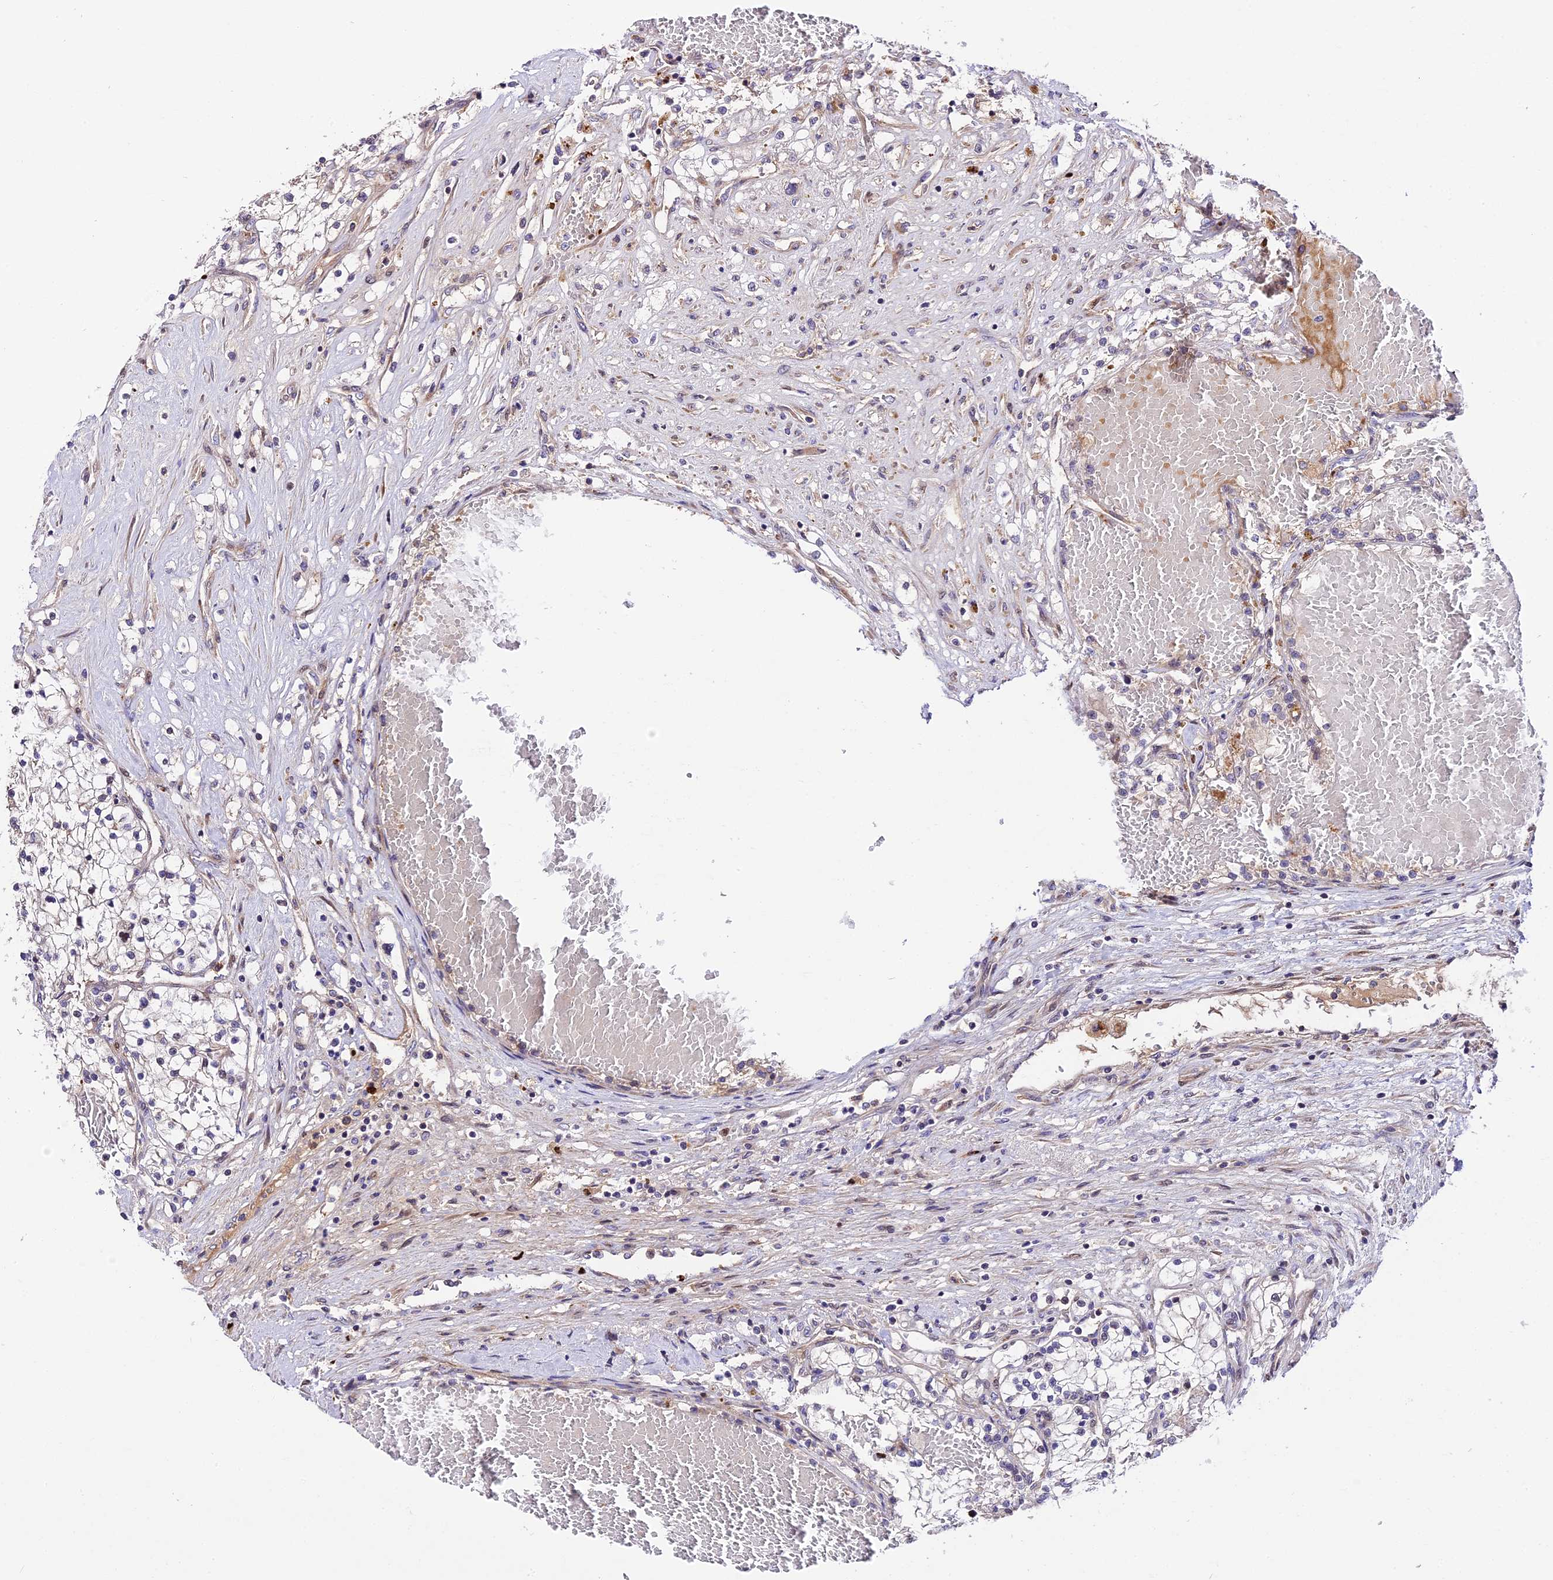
{"staining": {"intensity": "negative", "quantity": "none", "location": "none"}, "tissue": "renal cancer", "cell_type": "Tumor cells", "image_type": "cancer", "snomed": [{"axis": "morphology", "description": "Normal tissue, NOS"}, {"axis": "morphology", "description": "Adenocarcinoma, NOS"}, {"axis": "topography", "description": "Kidney"}], "caption": "High magnification brightfield microscopy of renal cancer stained with DAB (brown) and counterstained with hematoxylin (blue): tumor cells show no significant expression.", "gene": "MAP3K7CL", "patient": {"sex": "male", "age": 68}}